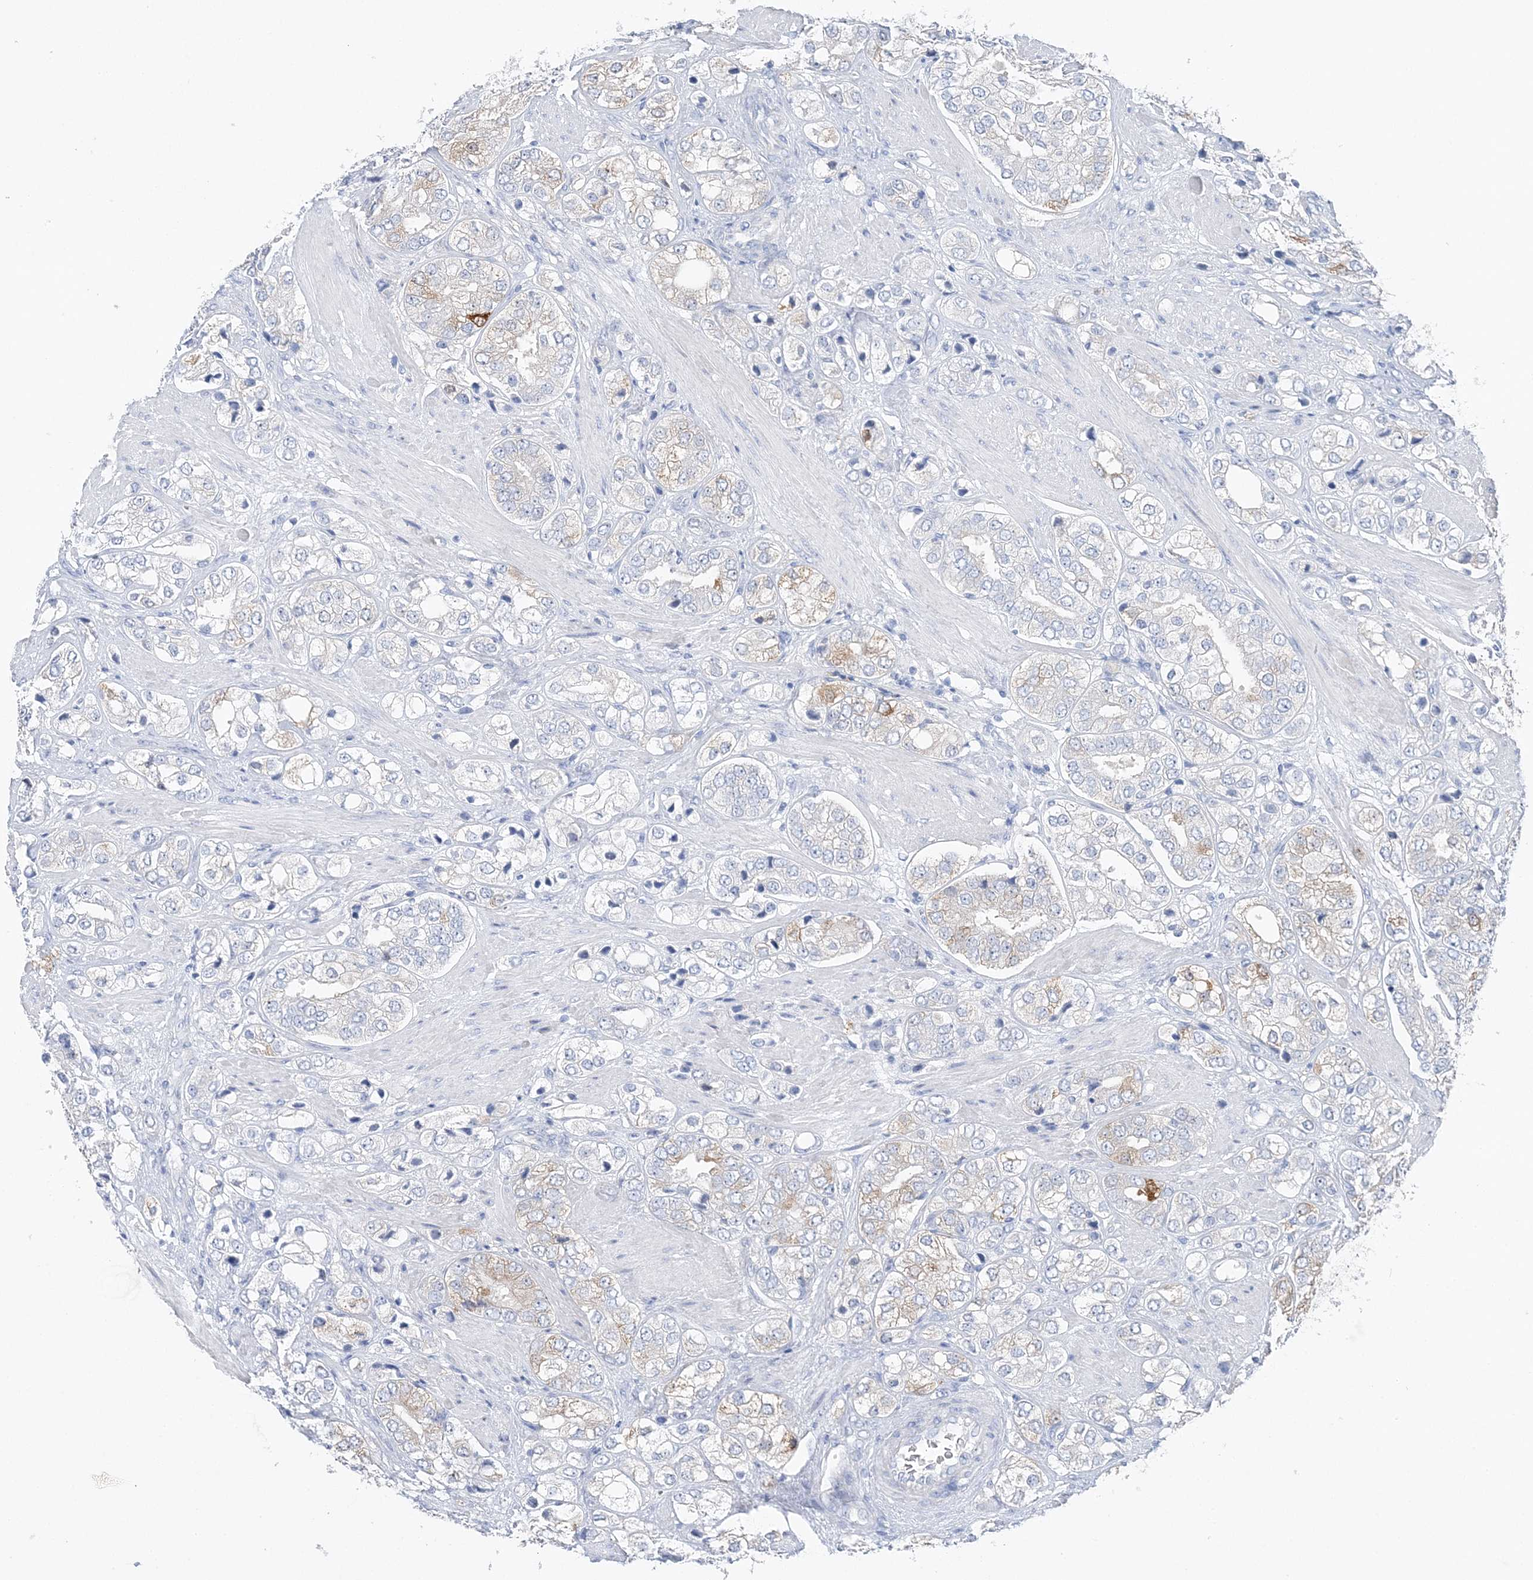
{"staining": {"intensity": "weak", "quantity": "<25%", "location": "cytoplasmic/membranous"}, "tissue": "prostate cancer", "cell_type": "Tumor cells", "image_type": "cancer", "snomed": [{"axis": "morphology", "description": "Adenocarcinoma, High grade"}, {"axis": "topography", "description": "Prostate"}], "caption": "An image of high-grade adenocarcinoma (prostate) stained for a protein displays no brown staining in tumor cells.", "gene": "HMGCS1", "patient": {"sex": "male", "age": 50}}